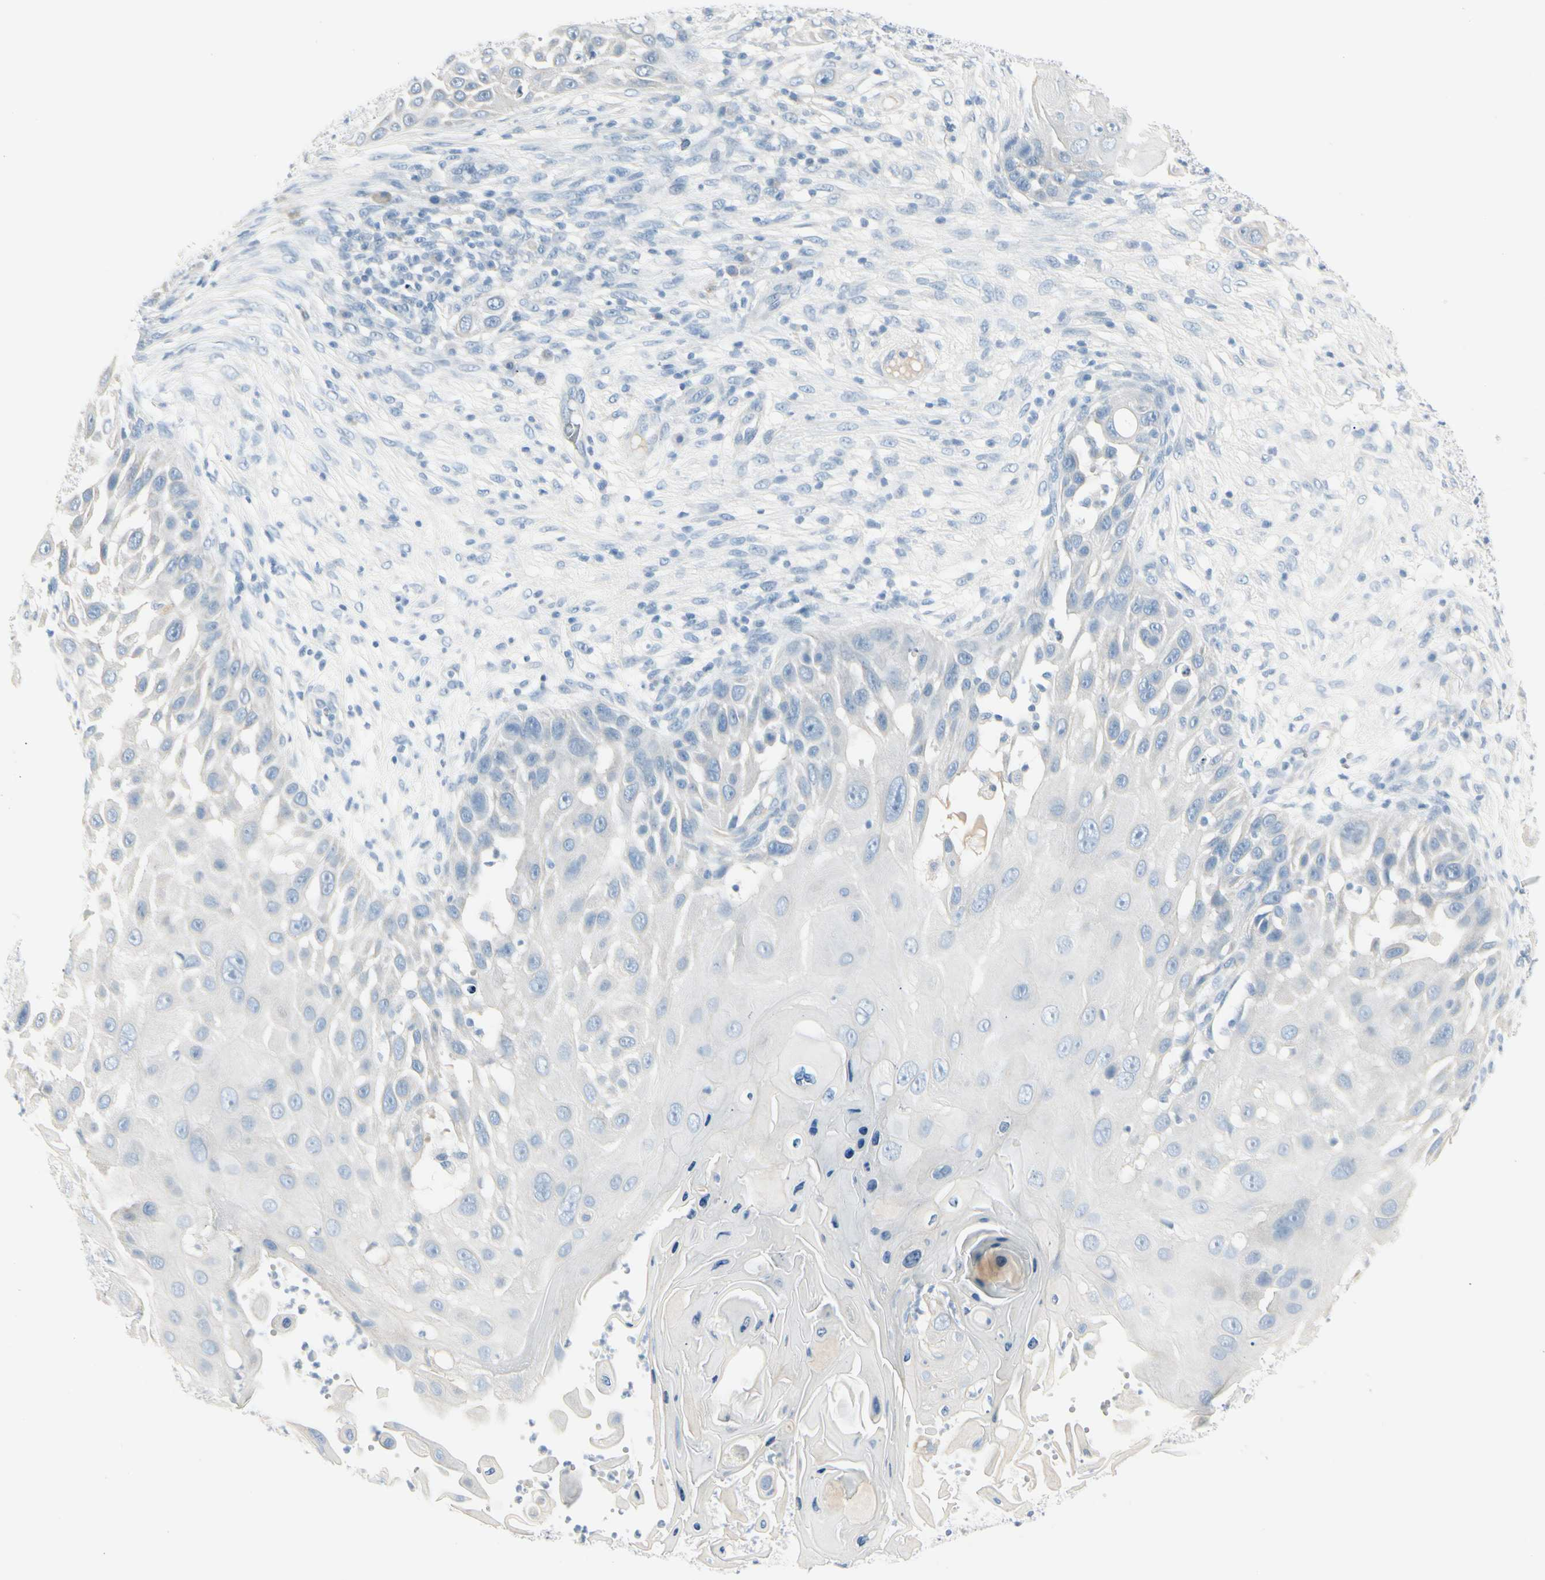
{"staining": {"intensity": "negative", "quantity": "none", "location": "none"}, "tissue": "skin cancer", "cell_type": "Tumor cells", "image_type": "cancer", "snomed": [{"axis": "morphology", "description": "Squamous cell carcinoma, NOS"}, {"axis": "topography", "description": "Skin"}], "caption": "A micrograph of human squamous cell carcinoma (skin) is negative for staining in tumor cells. The staining is performed using DAB (3,3'-diaminobenzidine) brown chromogen with nuclei counter-stained in using hematoxylin.", "gene": "CDHR5", "patient": {"sex": "female", "age": 44}}